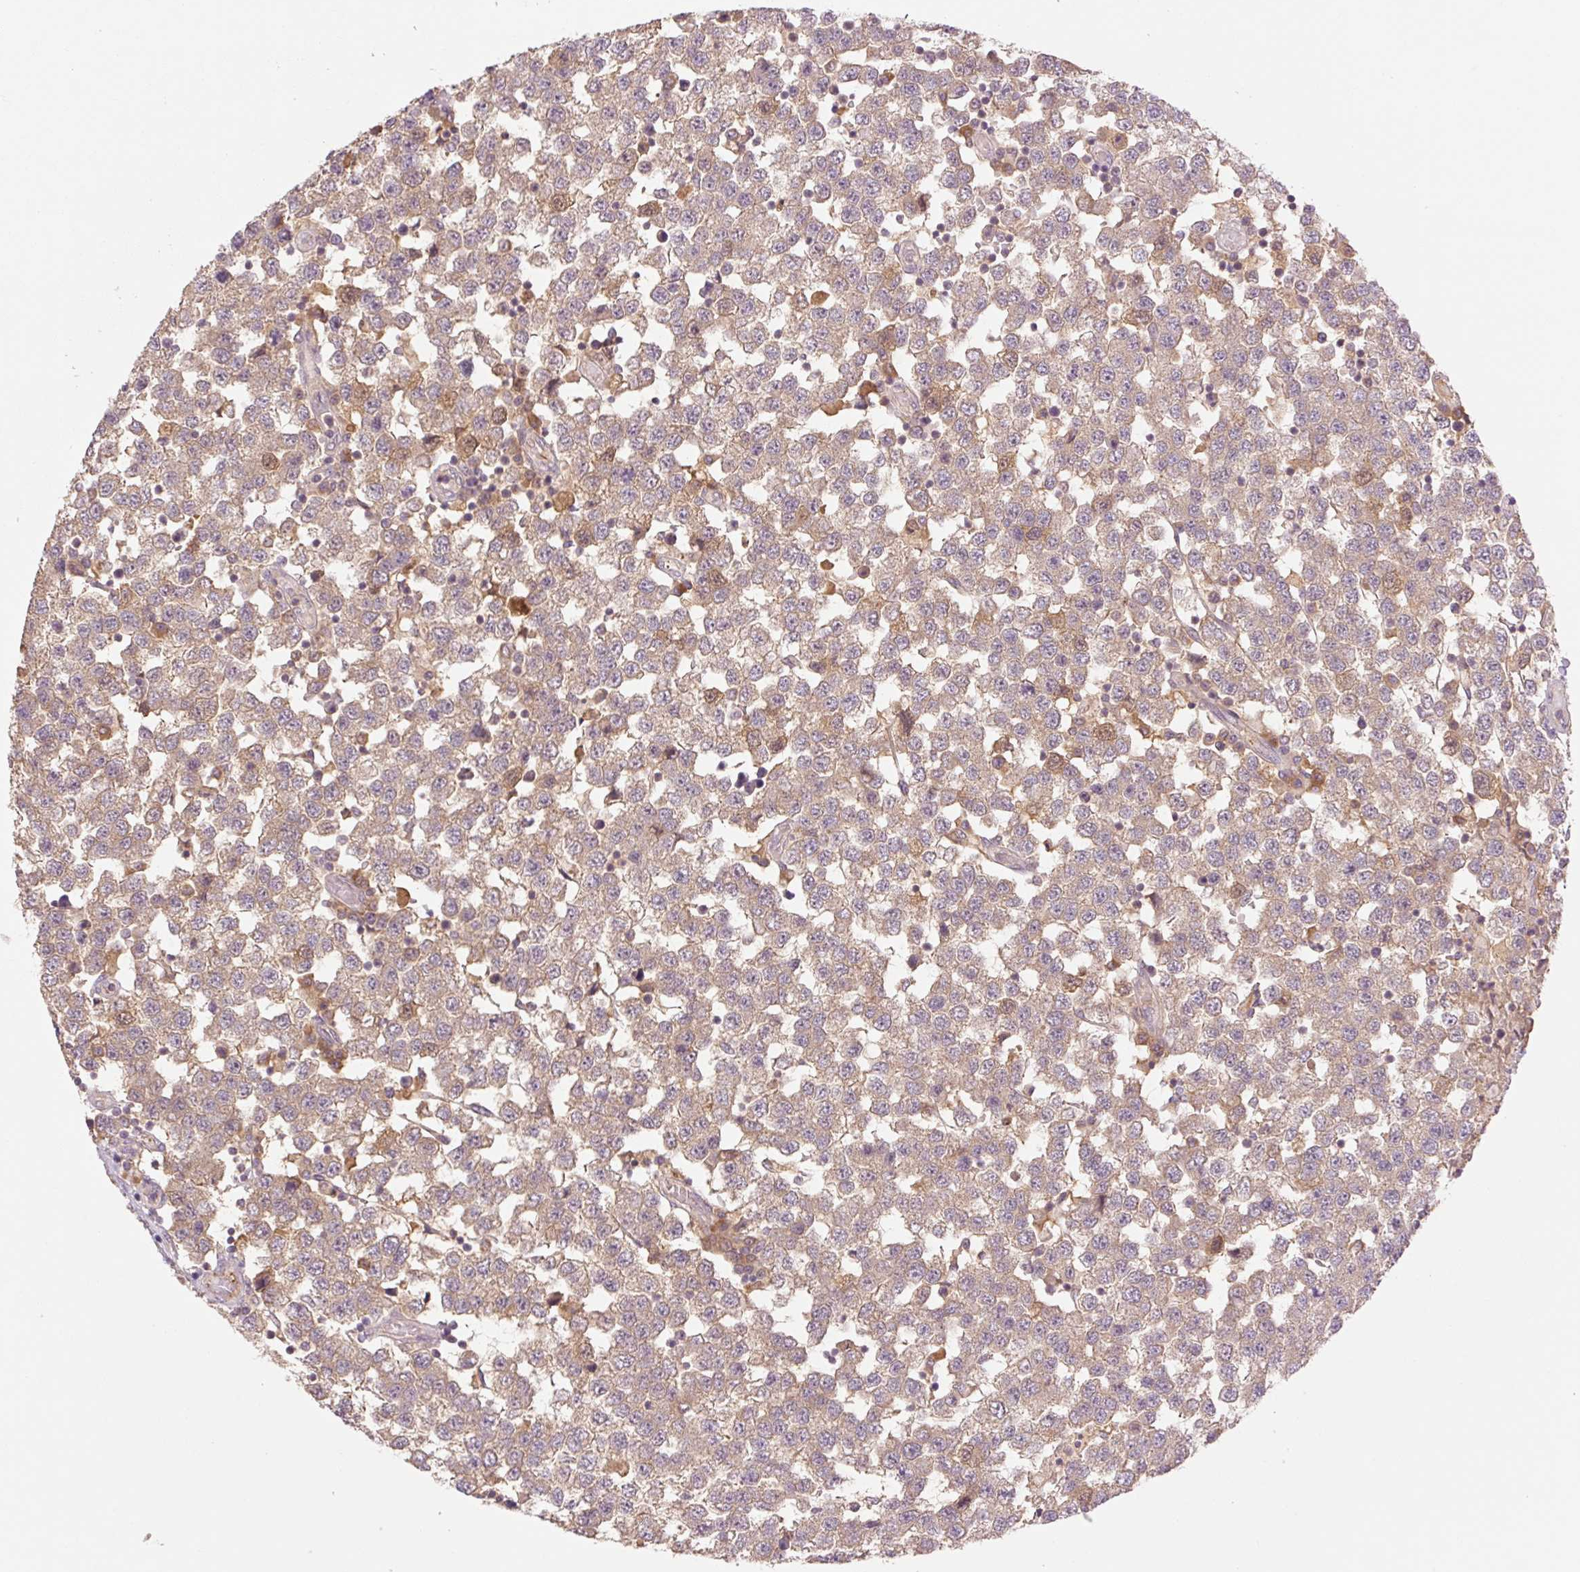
{"staining": {"intensity": "moderate", "quantity": ">75%", "location": "cytoplasmic/membranous,nuclear"}, "tissue": "testis cancer", "cell_type": "Tumor cells", "image_type": "cancer", "snomed": [{"axis": "morphology", "description": "Seminoma, NOS"}, {"axis": "topography", "description": "Testis"}], "caption": "Human testis seminoma stained with a brown dye exhibits moderate cytoplasmic/membranous and nuclear positive positivity in approximately >75% of tumor cells.", "gene": "YJU2B", "patient": {"sex": "male", "age": 34}}